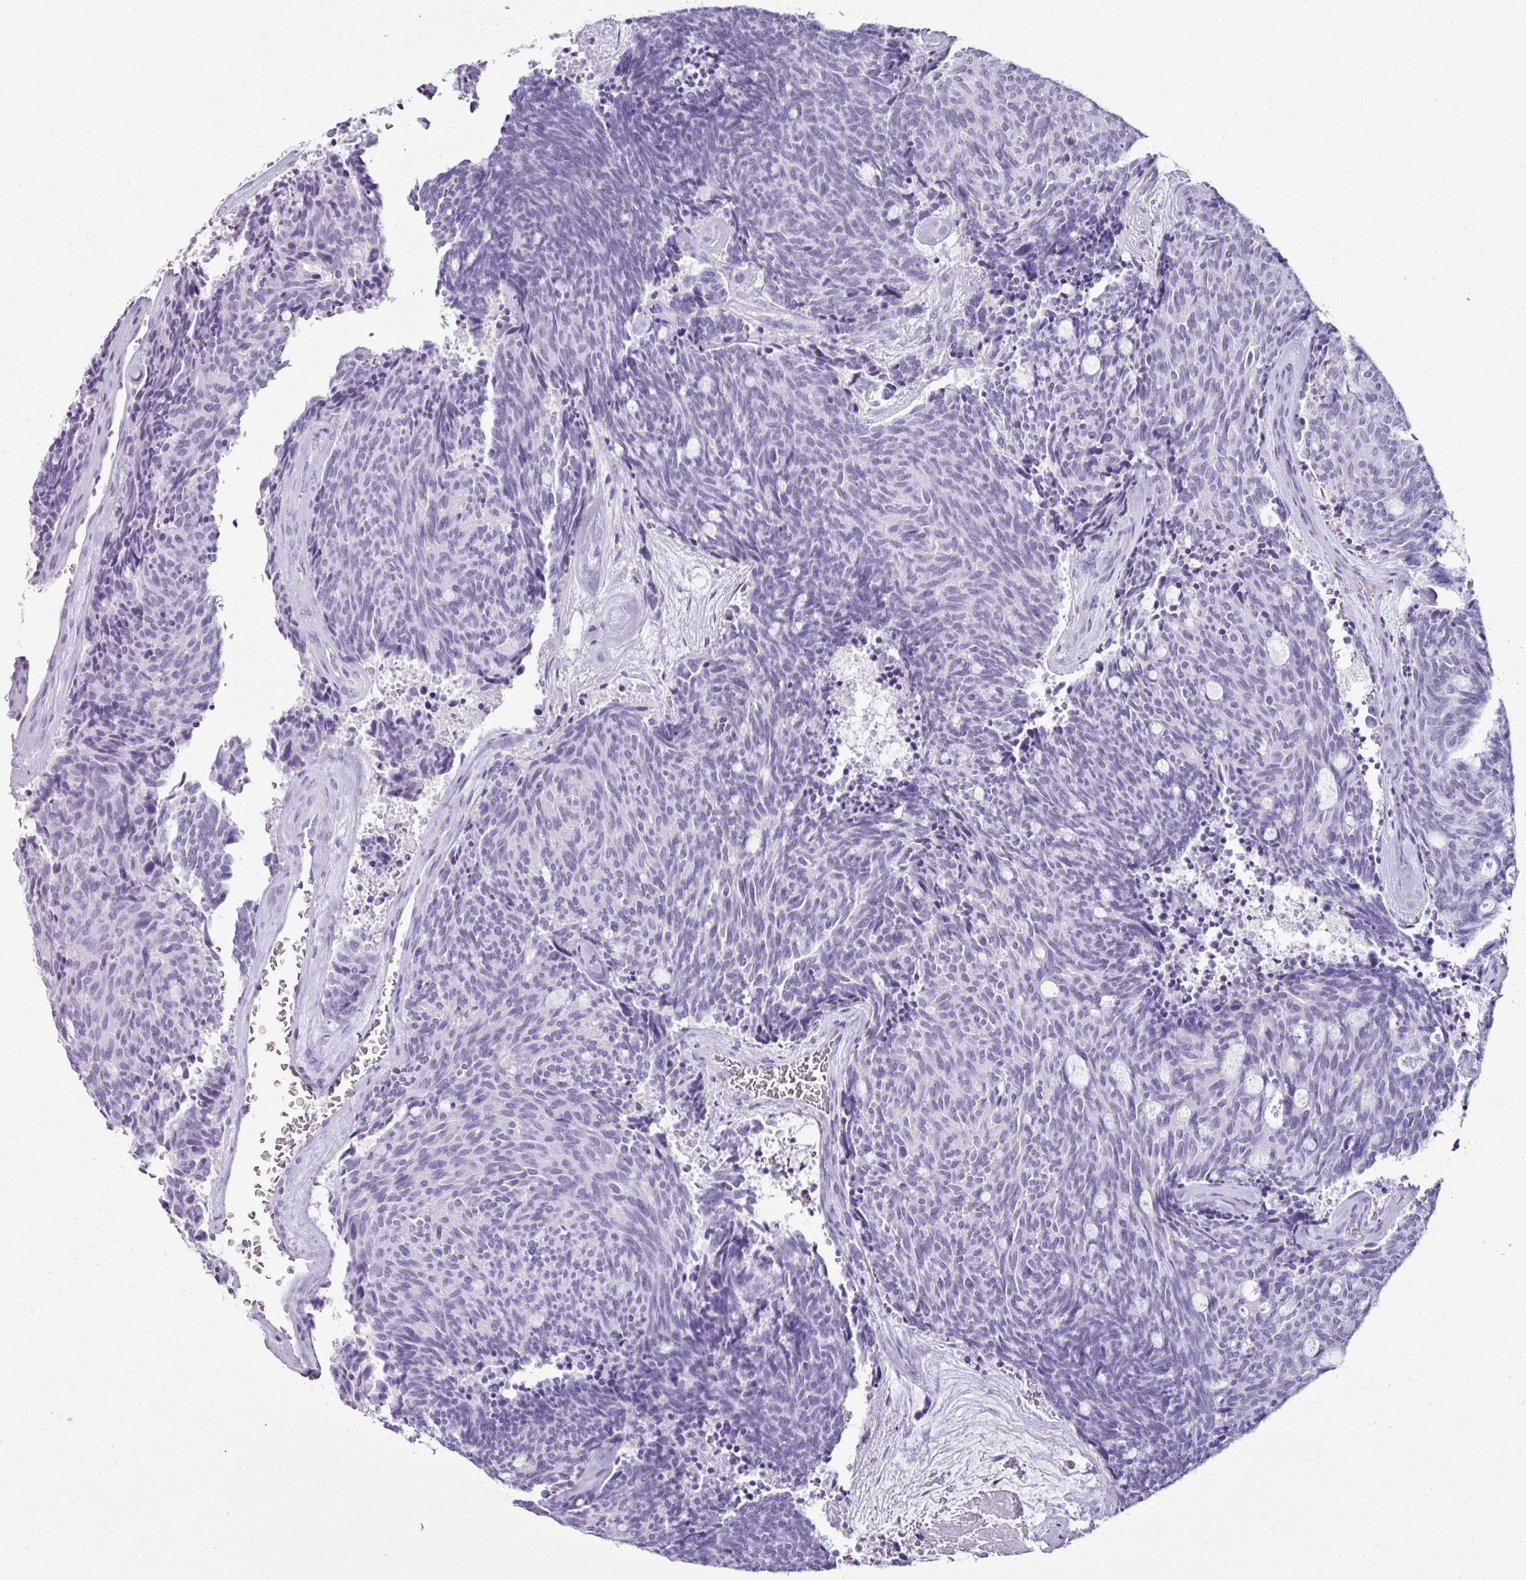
{"staining": {"intensity": "negative", "quantity": "none", "location": "none"}, "tissue": "carcinoid", "cell_type": "Tumor cells", "image_type": "cancer", "snomed": [{"axis": "morphology", "description": "Carcinoid, malignant, NOS"}, {"axis": "topography", "description": "Pancreas"}], "caption": "Photomicrograph shows no significant protein positivity in tumor cells of carcinoid.", "gene": "SCT", "patient": {"sex": "female", "age": 54}}